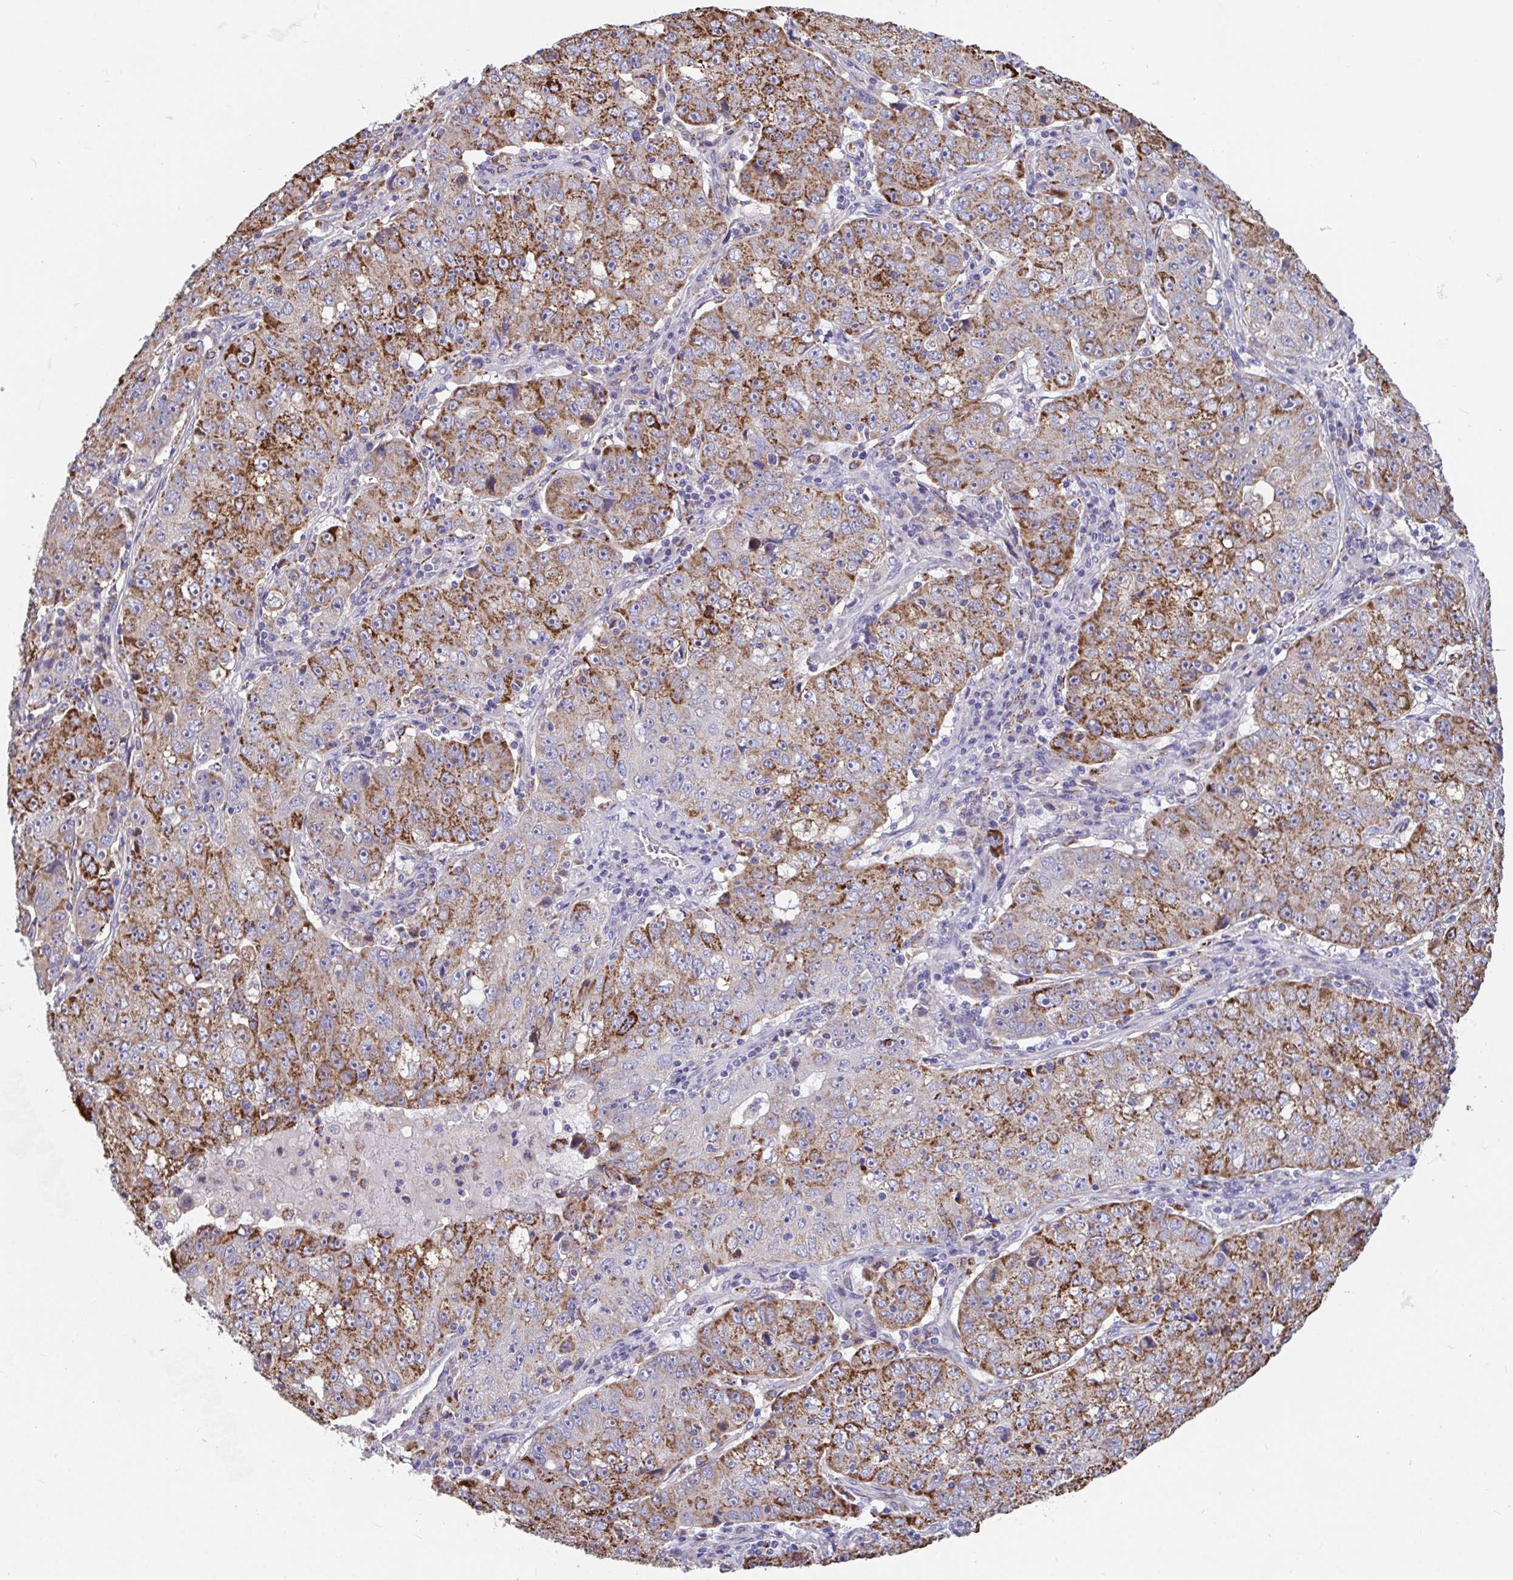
{"staining": {"intensity": "strong", "quantity": ">75%", "location": "cytoplasmic/membranous"}, "tissue": "lung cancer", "cell_type": "Tumor cells", "image_type": "cancer", "snomed": [{"axis": "morphology", "description": "Normal morphology"}, {"axis": "morphology", "description": "Adenocarcinoma, NOS"}, {"axis": "topography", "description": "Lymph node"}, {"axis": "topography", "description": "Lung"}], "caption": "A brown stain labels strong cytoplasmic/membranous positivity of a protein in lung cancer tumor cells.", "gene": "FAM156B", "patient": {"sex": "female", "age": 57}}